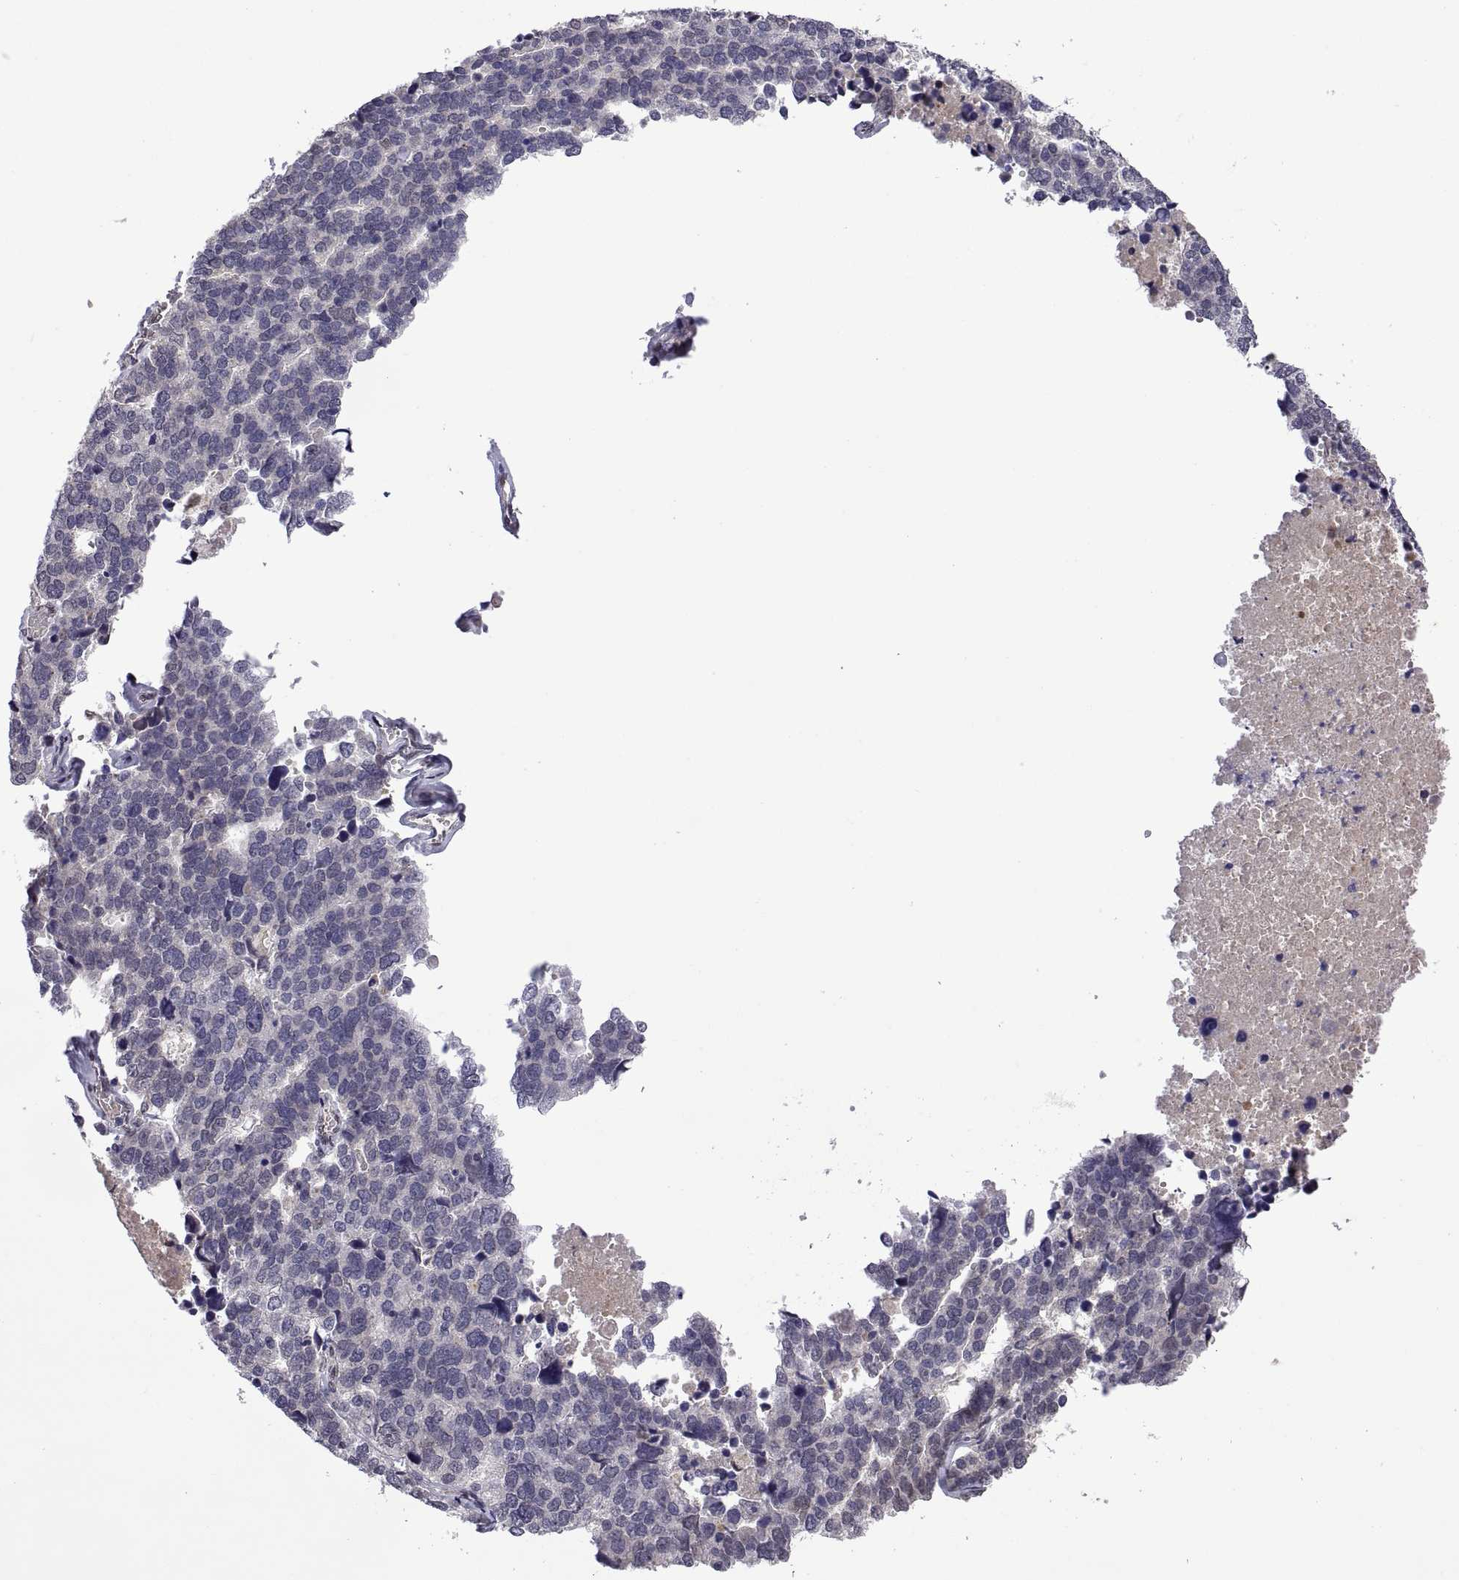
{"staining": {"intensity": "moderate", "quantity": "25%-75%", "location": "nuclear"}, "tissue": "stomach cancer", "cell_type": "Tumor cells", "image_type": "cancer", "snomed": [{"axis": "morphology", "description": "Adenocarcinoma, NOS"}, {"axis": "topography", "description": "Stomach"}], "caption": "Adenocarcinoma (stomach) stained with DAB immunohistochemistry reveals medium levels of moderate nuclear expression in approximately 25%-75% of tumor cells. (IHC, brightfield microscopy, high magnification).", "gene": "NR4A1", "patient": {"sex": "male", "age": 69}}